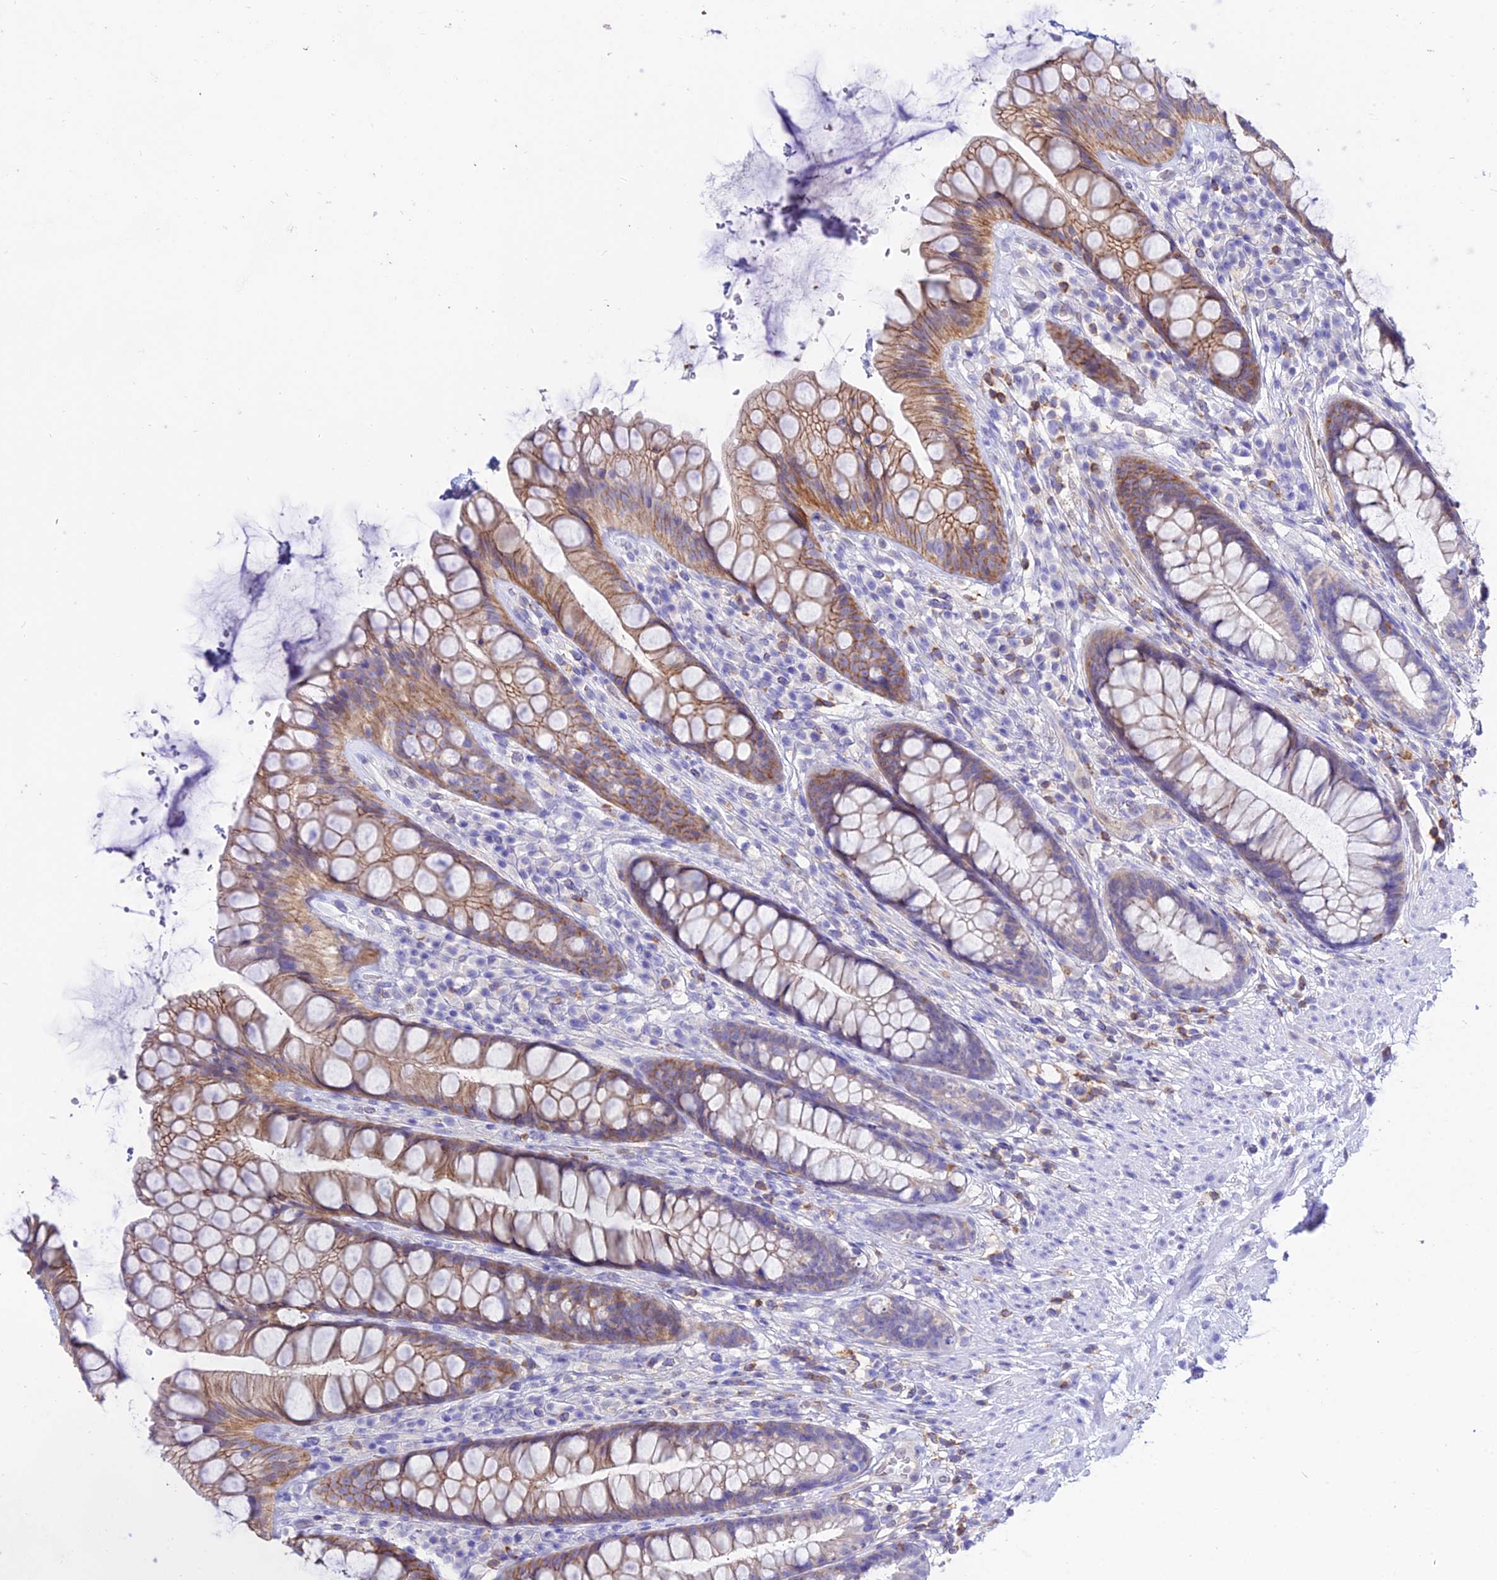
{"staining": {"intensity": "moderate", "quantity": ">75%", "location": "cytoplasmic/membranous"}, "tissue": "rectum", "cell_type": "Glandular cells", "image_type": "normal", "snomed": [{"axis": "morphology", "description": "Normal tissue, NOS"}, {"axis": "topography", "description": "Rectum"}], "caption": "Moderate cytoplasmic/membranous protein positivity is identified in about >75% of glandular cells in rectum.", "gene": "S100A16", "patient": {"sex": "male", "age": 74}}